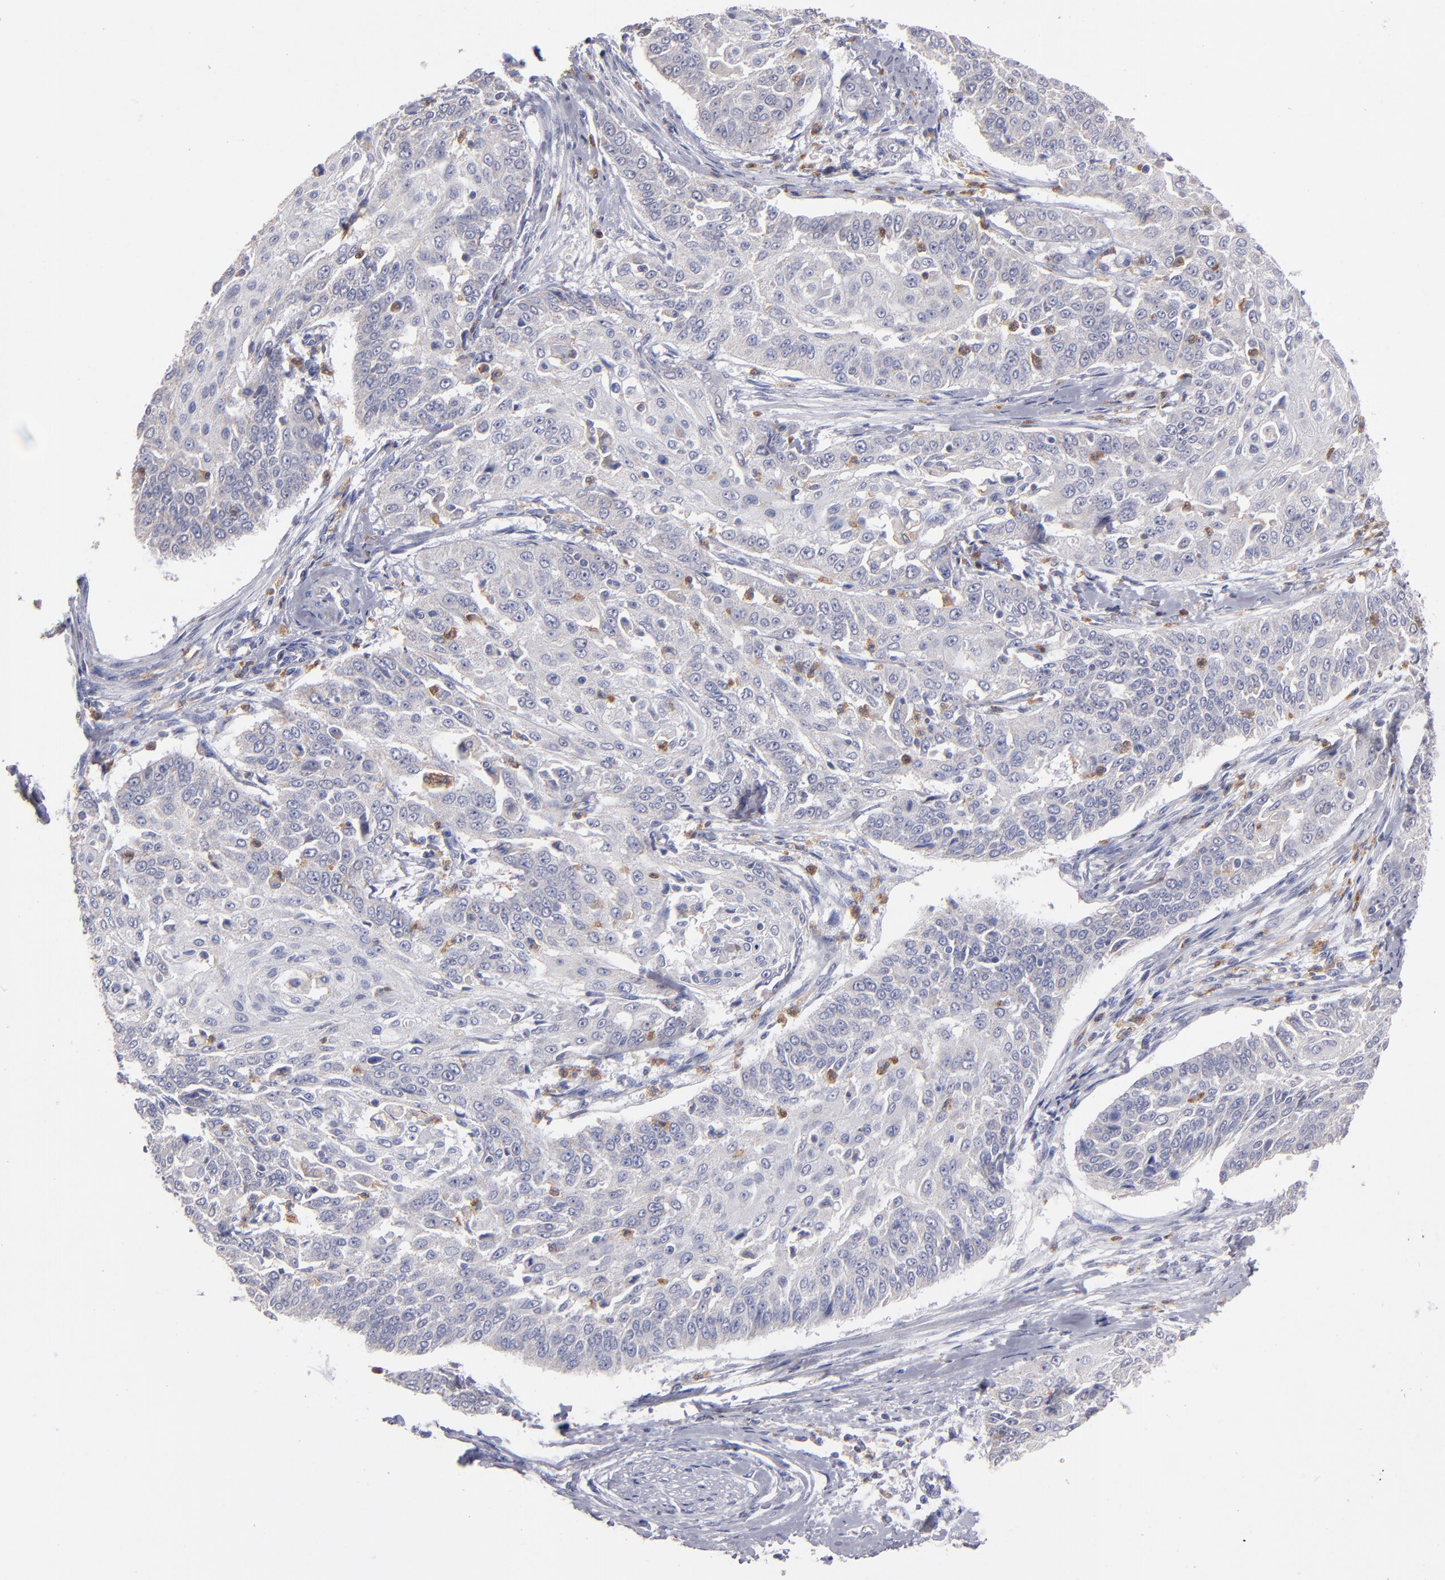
{"staining": {"intensity": "weak", "quantity": ">75%", "location": "cytoplasmic/membranous"}, "tissue": "cervical cancer", "cell_type": "Tumor cells", "image_type": "cancer", "snomed": [{"axis": "morphology", "description": "Squamous cell carcinoma, NOS"}, {"axis": "topography", "description": "Cervix"}], "caption": "Immunohistochemistry (IHC) (DAB) staining of cervical squamous cell carcinoma shows weak cytoplasmic/membranous protein positivity in about >75% of tumor cells. The protein of interest is stained brown, and the nuclei are stained in blue (DAB (3,3'-diaminobenzidine) IHC with brightfield microscopy, high magnification).", "gene": "FGR", "patient": {"sex": "female", "age": 64}}